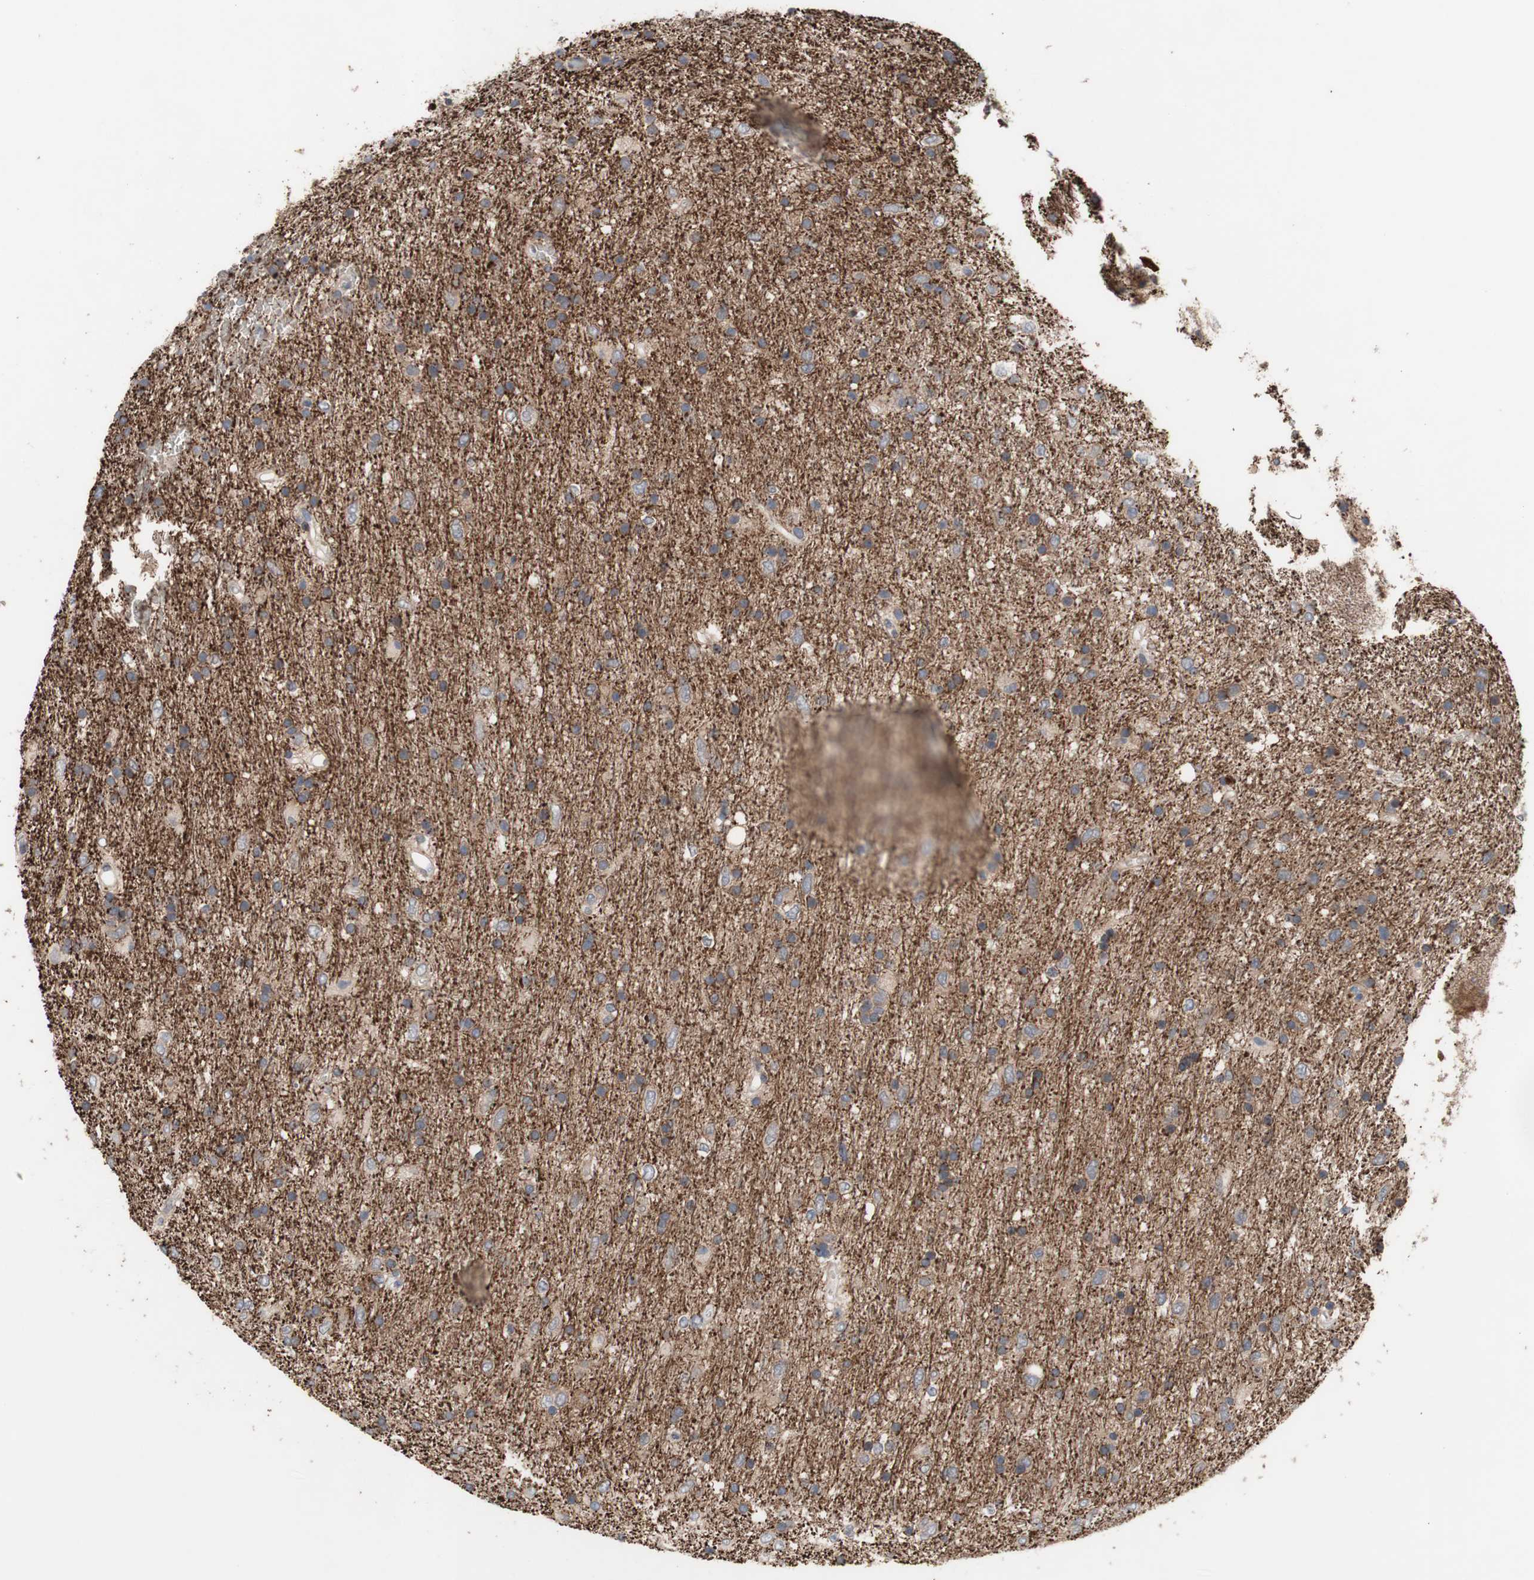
{"staining": {"intensity": "weak", "quantity": "25%-75%", "location": "cytoplasmic/membranous"}, "tissue": "glioma", "cell_type": "Tumor cells", "image_type": "cancer", "snomed": [{"axis": "morphology", "description": "Glioma, malignant, Low grade"}, {"axis": "topography", "description": "Brain"}], "caption": "Protein staining shows weak cytoplasmic/membranous staining in approximately 25%-75% of tumor cells in glioma.", "gene": "OAZ1", "patient": {"sex": "male", "age": 77}}